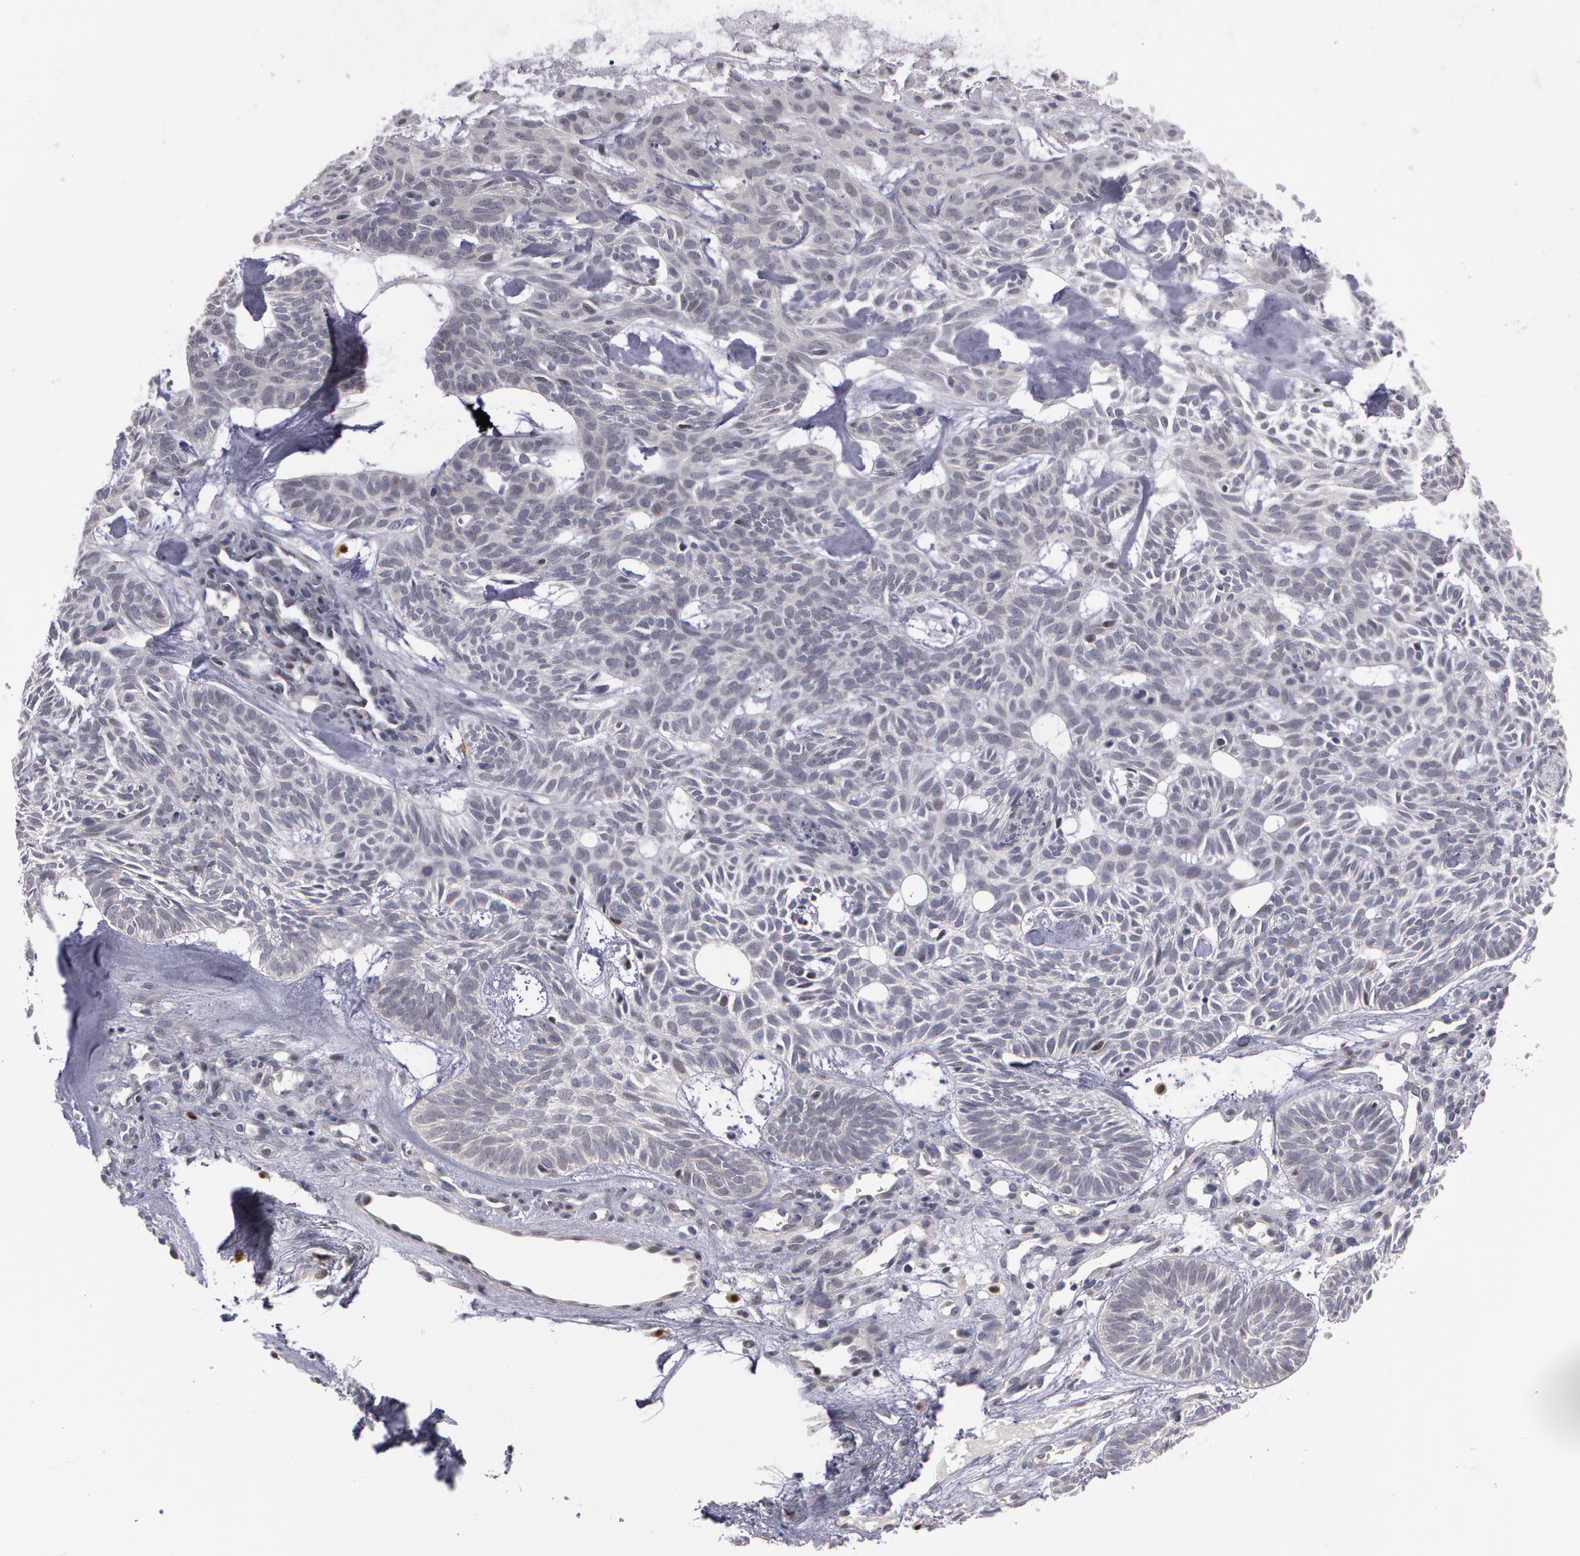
{"staining": {"intensity": "negative", "quantity": "none", "location": "none"}, "tissue": "skin cancer", "cell_type": "Tumor cells", "image_type": "cancer", "snomed": [{"axis": "morphology", "description": "Basal cell carcinoma"}, {"axis": "topography", "description": "Skin"}], "caption": "Protein analysis of skin cancer (basal cell carcinoma) shows no significant positivity in tumor cells. (Stains: DAB (3,3'-diaminobenzidine) IHC with hematoxylin counter stain, Microscopy: brightfield microscopy at high magnification).", "gene": "PRICKLE1", "patient": {"sex": "male", "age": 75}}